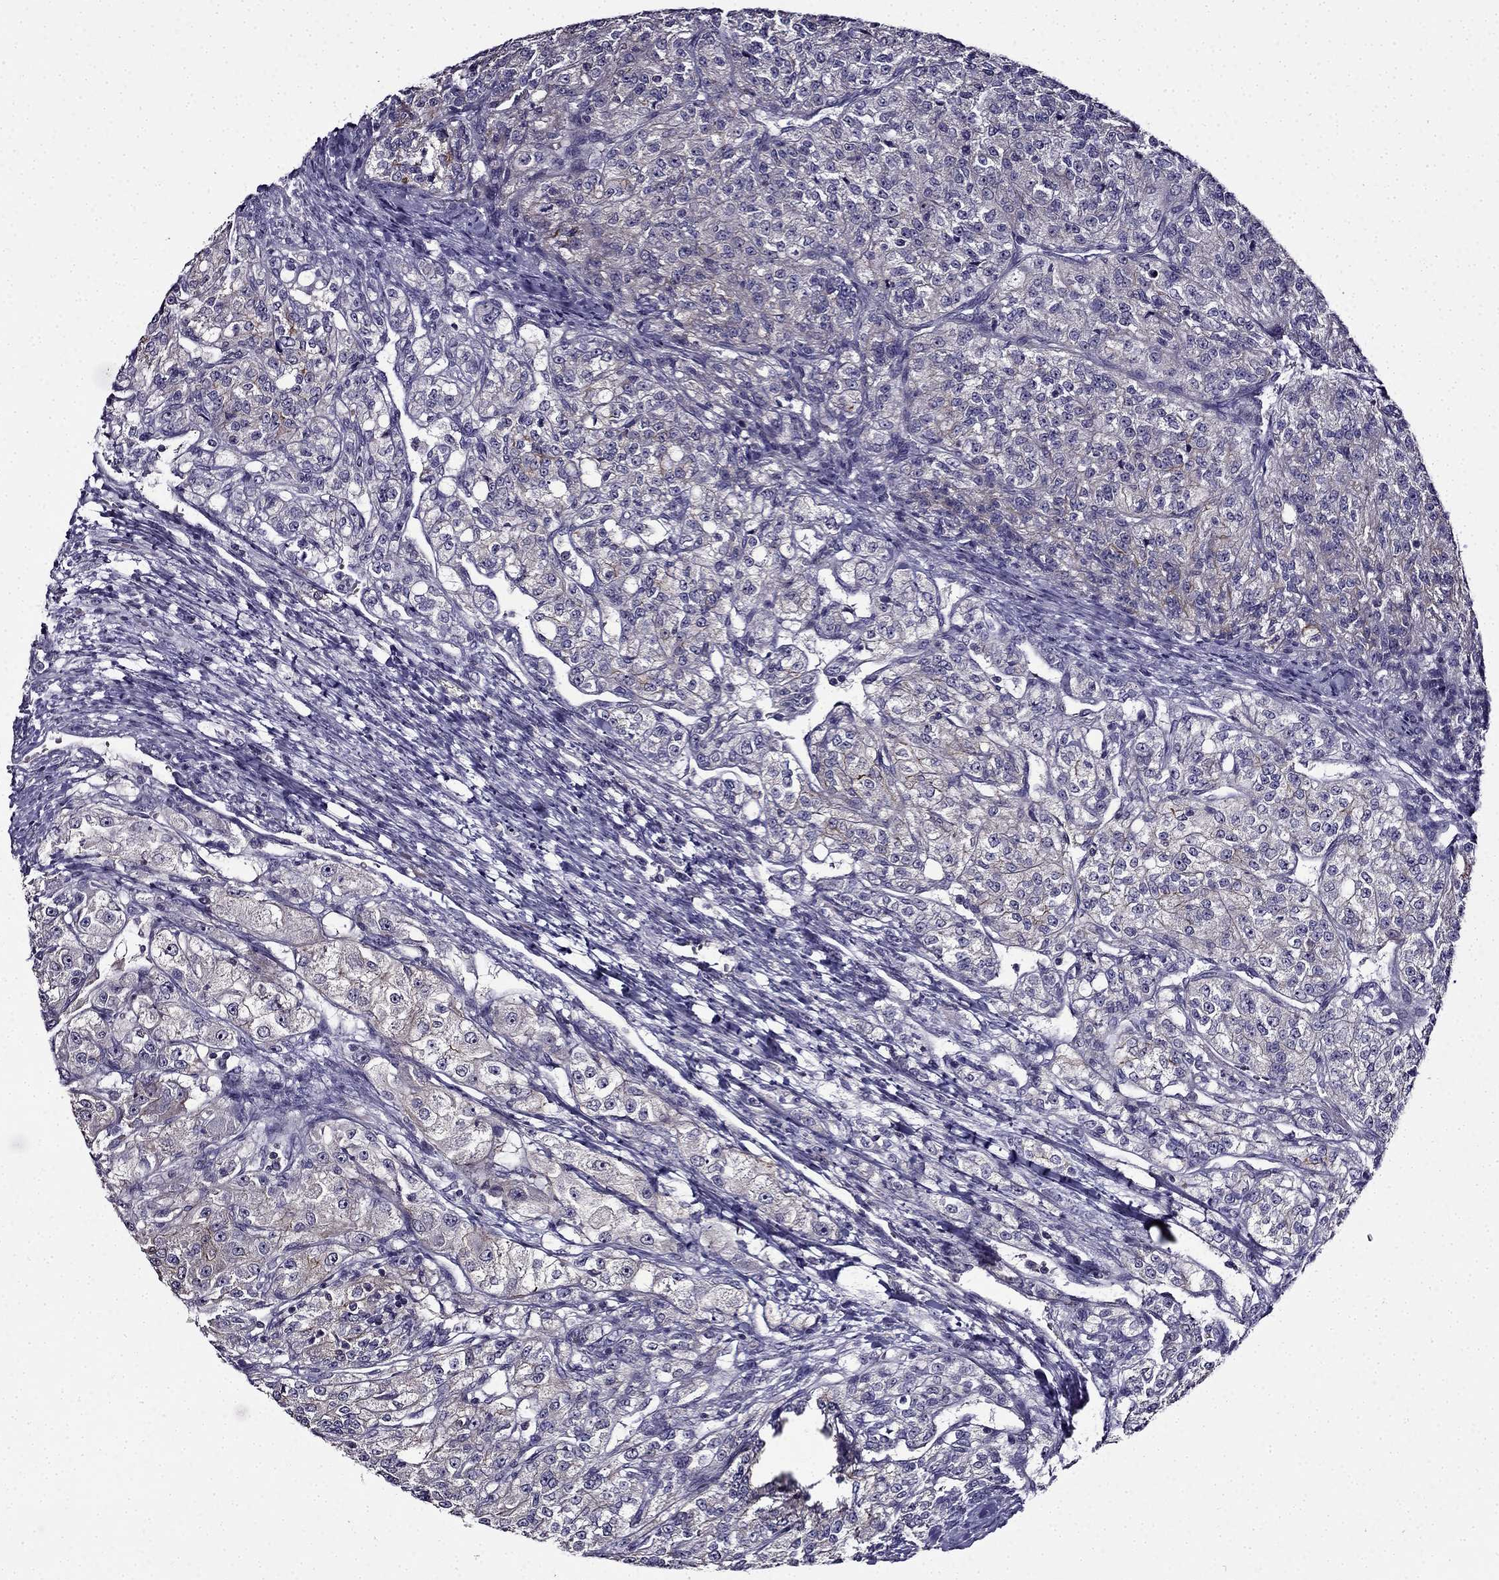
{"staining": {"intensity": "negative", "quantity": "none", "location": "none"}, "tissue": "renal cancer", "cell_type": "Tumor cells", "image_type": "cancer", "snomed": [{"axis": "morphology", "description": "Adenocarcinoma, NOS"}, {"axis": "topography", "description": "Kidney"}], "caption": "High magnification brightfield microscopy of renal adenocarcinoma stained with DAB (brown) and counterstained with hematoxylin (blue): tumor cells show no significant positivity.", "gene": "TMEM266", "patient": {"sex": "female", "age": 63}}